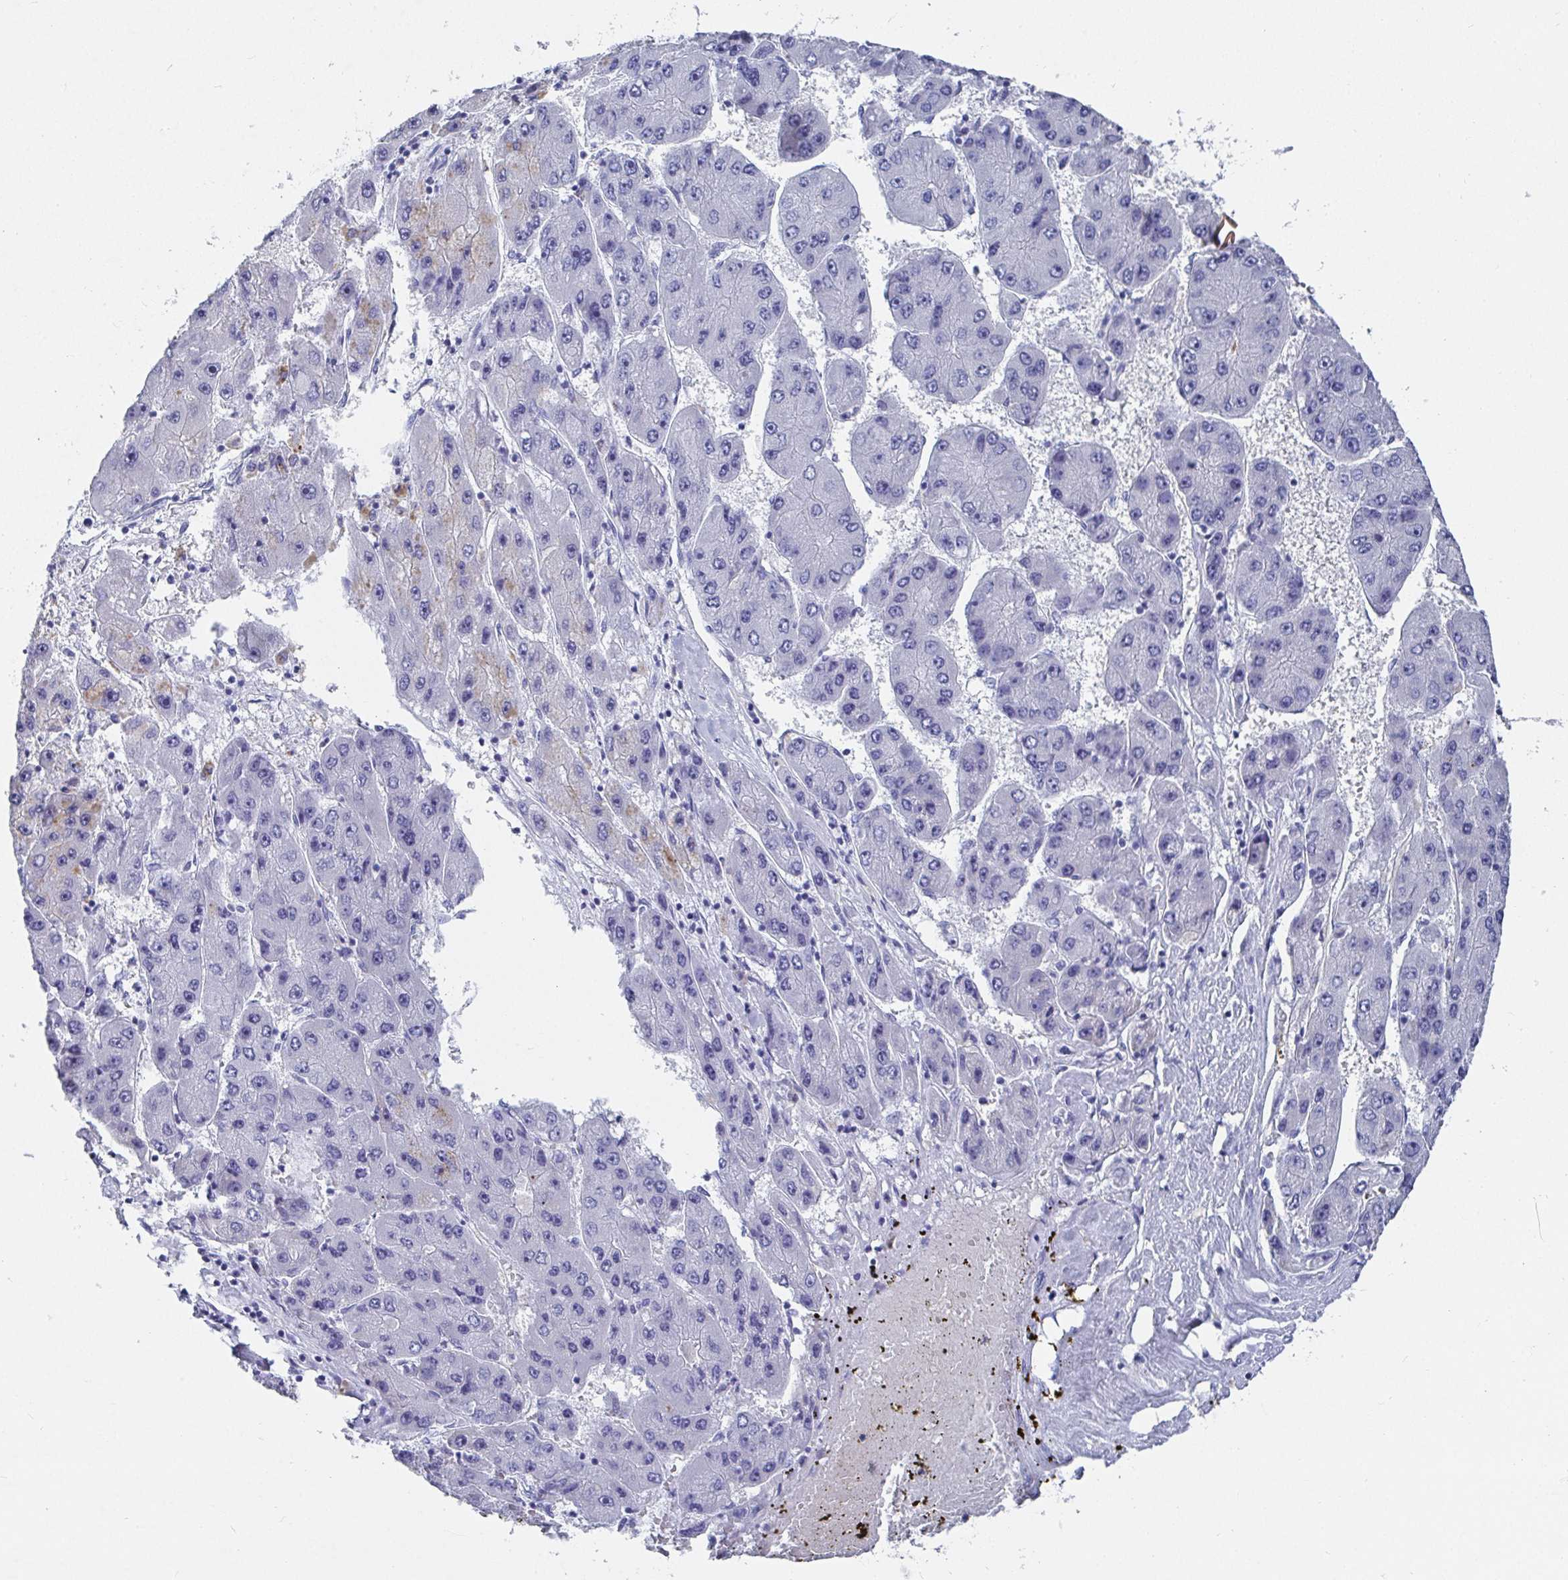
{"staining": {"intensity": "negative", "quantity": "none", "location": "none"}, "tissue": "liver cancer", "cell_type": "Tumor cells", "image_type": "cancer", "snomed": [{"axis": "morphology", "description": "Carcinoma, Hepatocellular, NOS"}, {"axis": "topography", "description": "Liver"}], "caption": "A high-resolution micrograph shows immunohistochemistry staining of liver cancer (hepatocellular carcinoma), which demonstrates no significant positivity in tumor cells.", "gene": "GRIA1", "patient": {"sex": "female", "age": 61}}